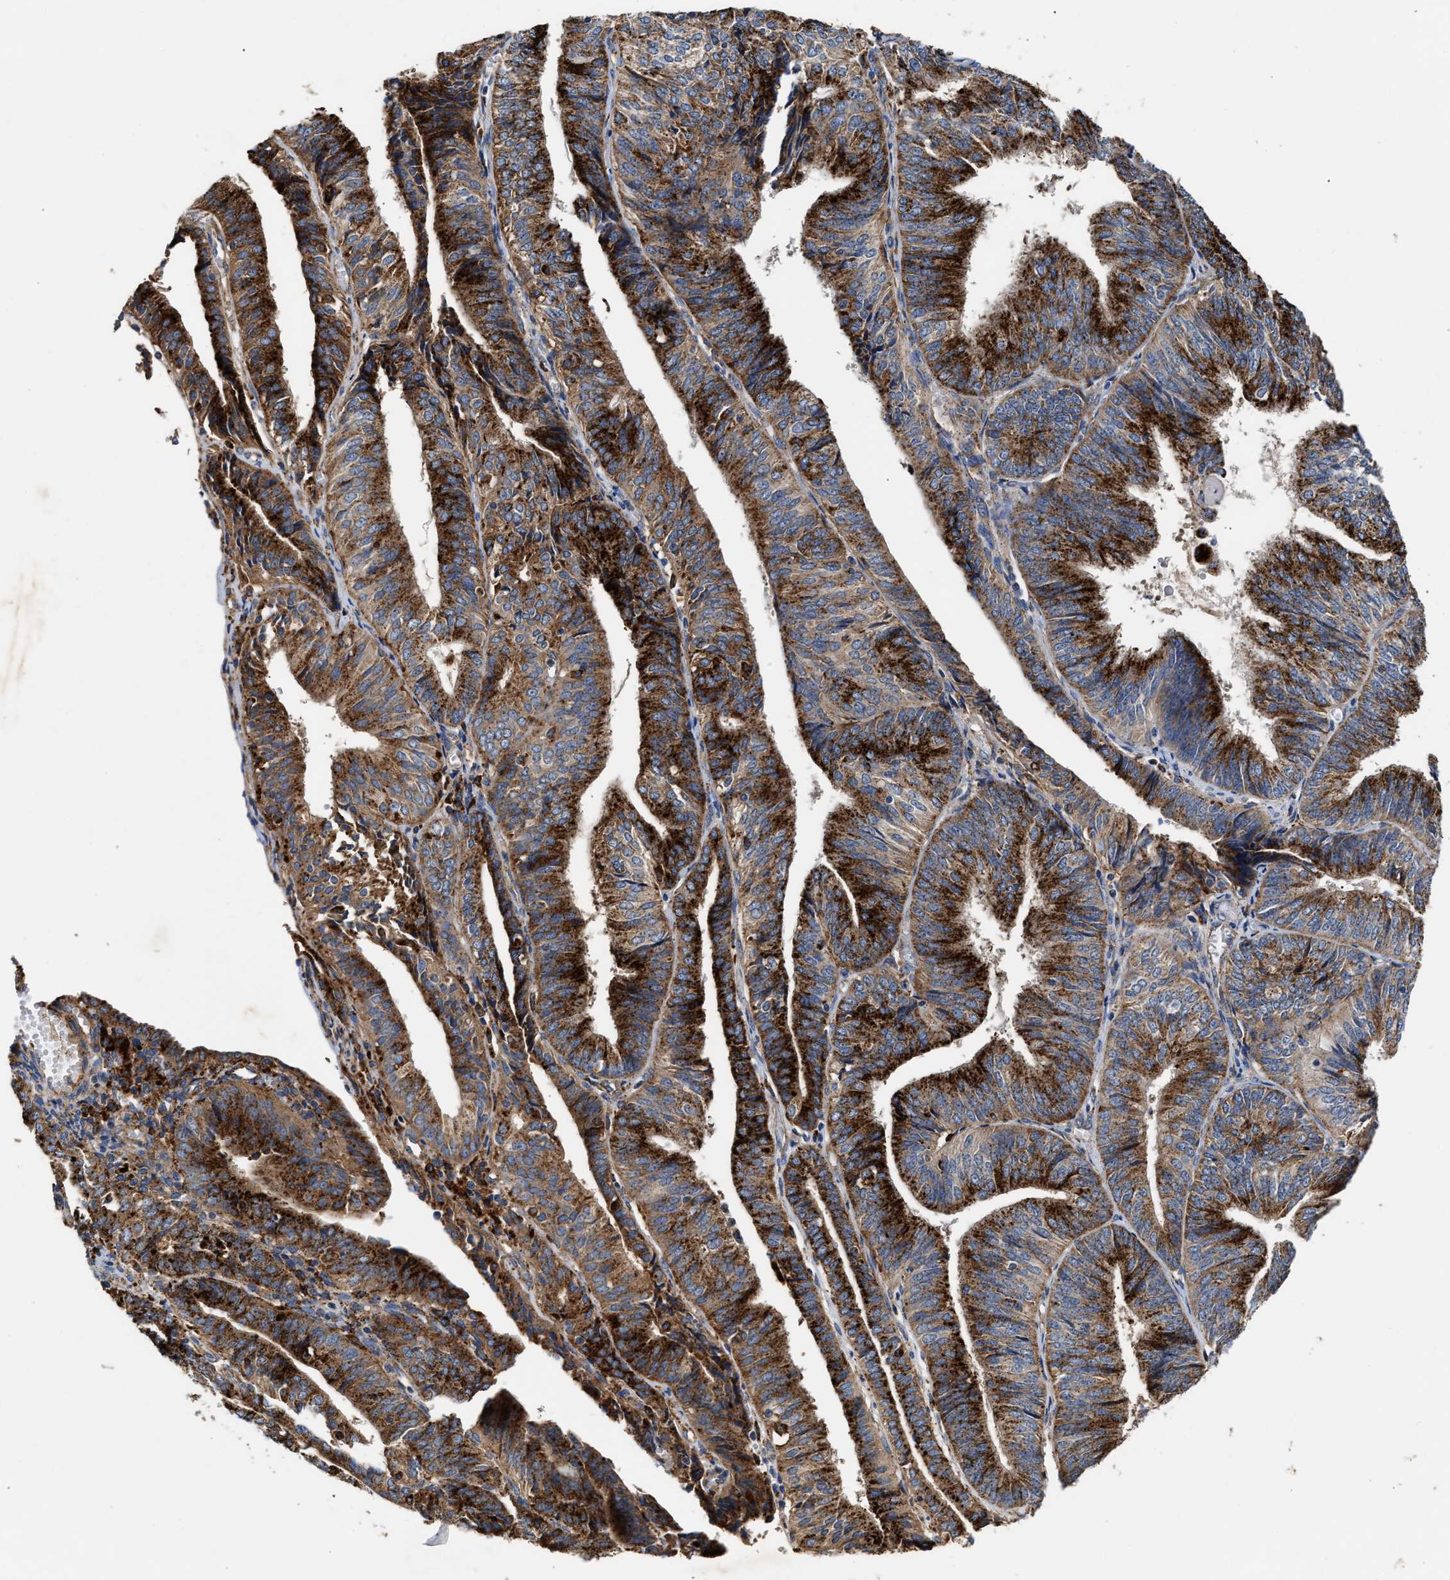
{"staining": {"intensity": "strong", "quantity": ">75%", "location": "cytoplasmic/membranous"}, "tissue": "endometrial cancer", "cell_type": "Tumor cells", "image_type": "cancer", "snomed": [{"axis": "morphology", "description": "Adenocarcinoma, NOS"}, {"axis": "topography", "description": "Endometrium"}], "caption": "IHC (DAB) staining of adenocarcinoma (endometrial) demonstrates strong cytoplasmic/membranous protein positivity in about >75% of tumor cells.", "gene": "CCDC146", "patient": {"sex": "female", "age": 58}}